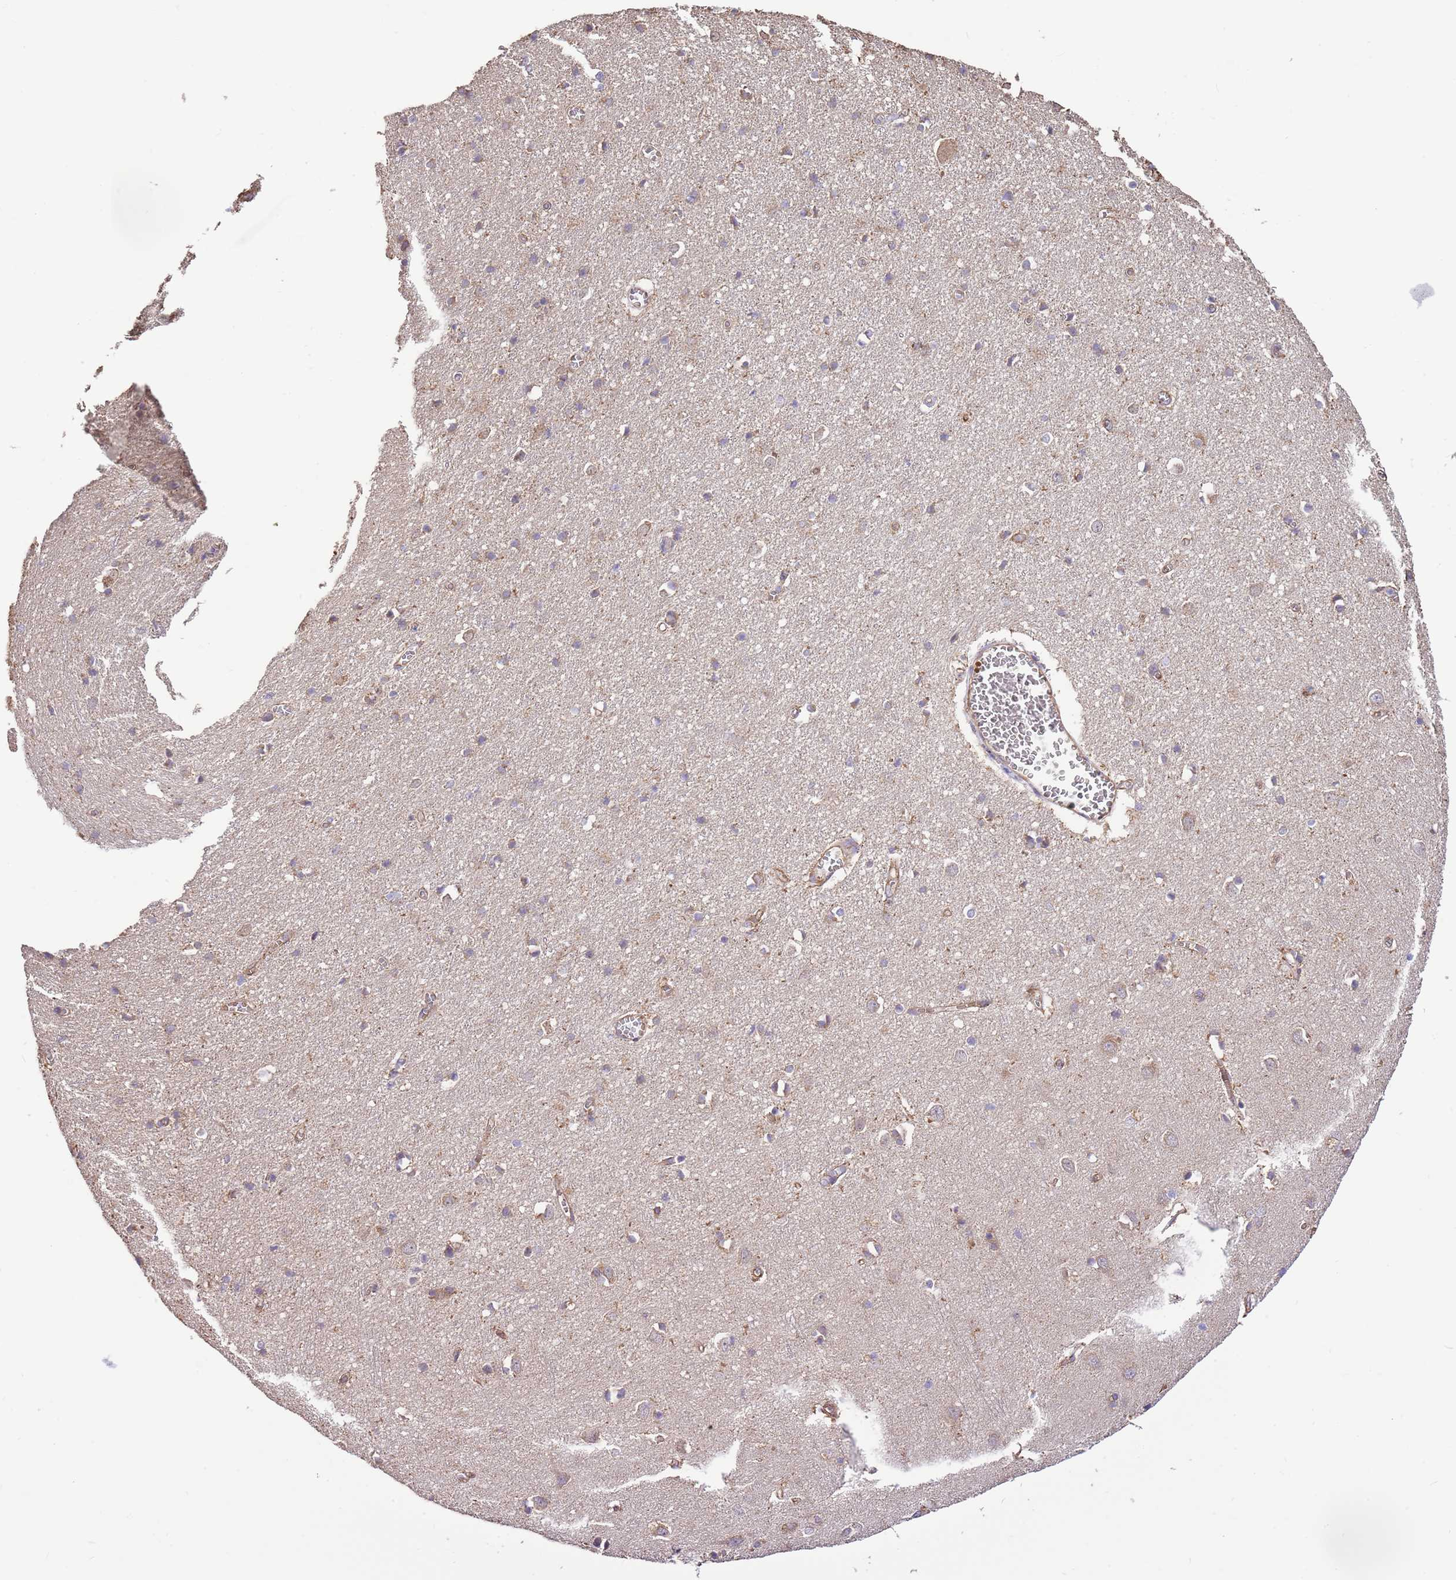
{"staining": {"intensity": "moderate", "quantity": ">75%", "location": "cytoplasmic/membranous"}, "tissue": "cerebral cortex", "cell_type": "Endothelial cells", "image_type": "normal", "snomed": [{"axis": "morphology", "description": "Normal tissue, NOS"}, {"axis": "topography", "description": "Cerebral cortex"}], "caption": "High-power microscopy captured an immunohistochemistry (IHC) photomicrograph of unremarkable cerebral cortex, revealing moderate cytoplasmic/membranous expression in approximately >75% of endothelial cells. Using DAB (brown) and hematoxylin (blue) stains, captured at high magnification using brightfield microscopy.", "gene": "DOCK9", "patient": {"sex": "female", "age": 64}}